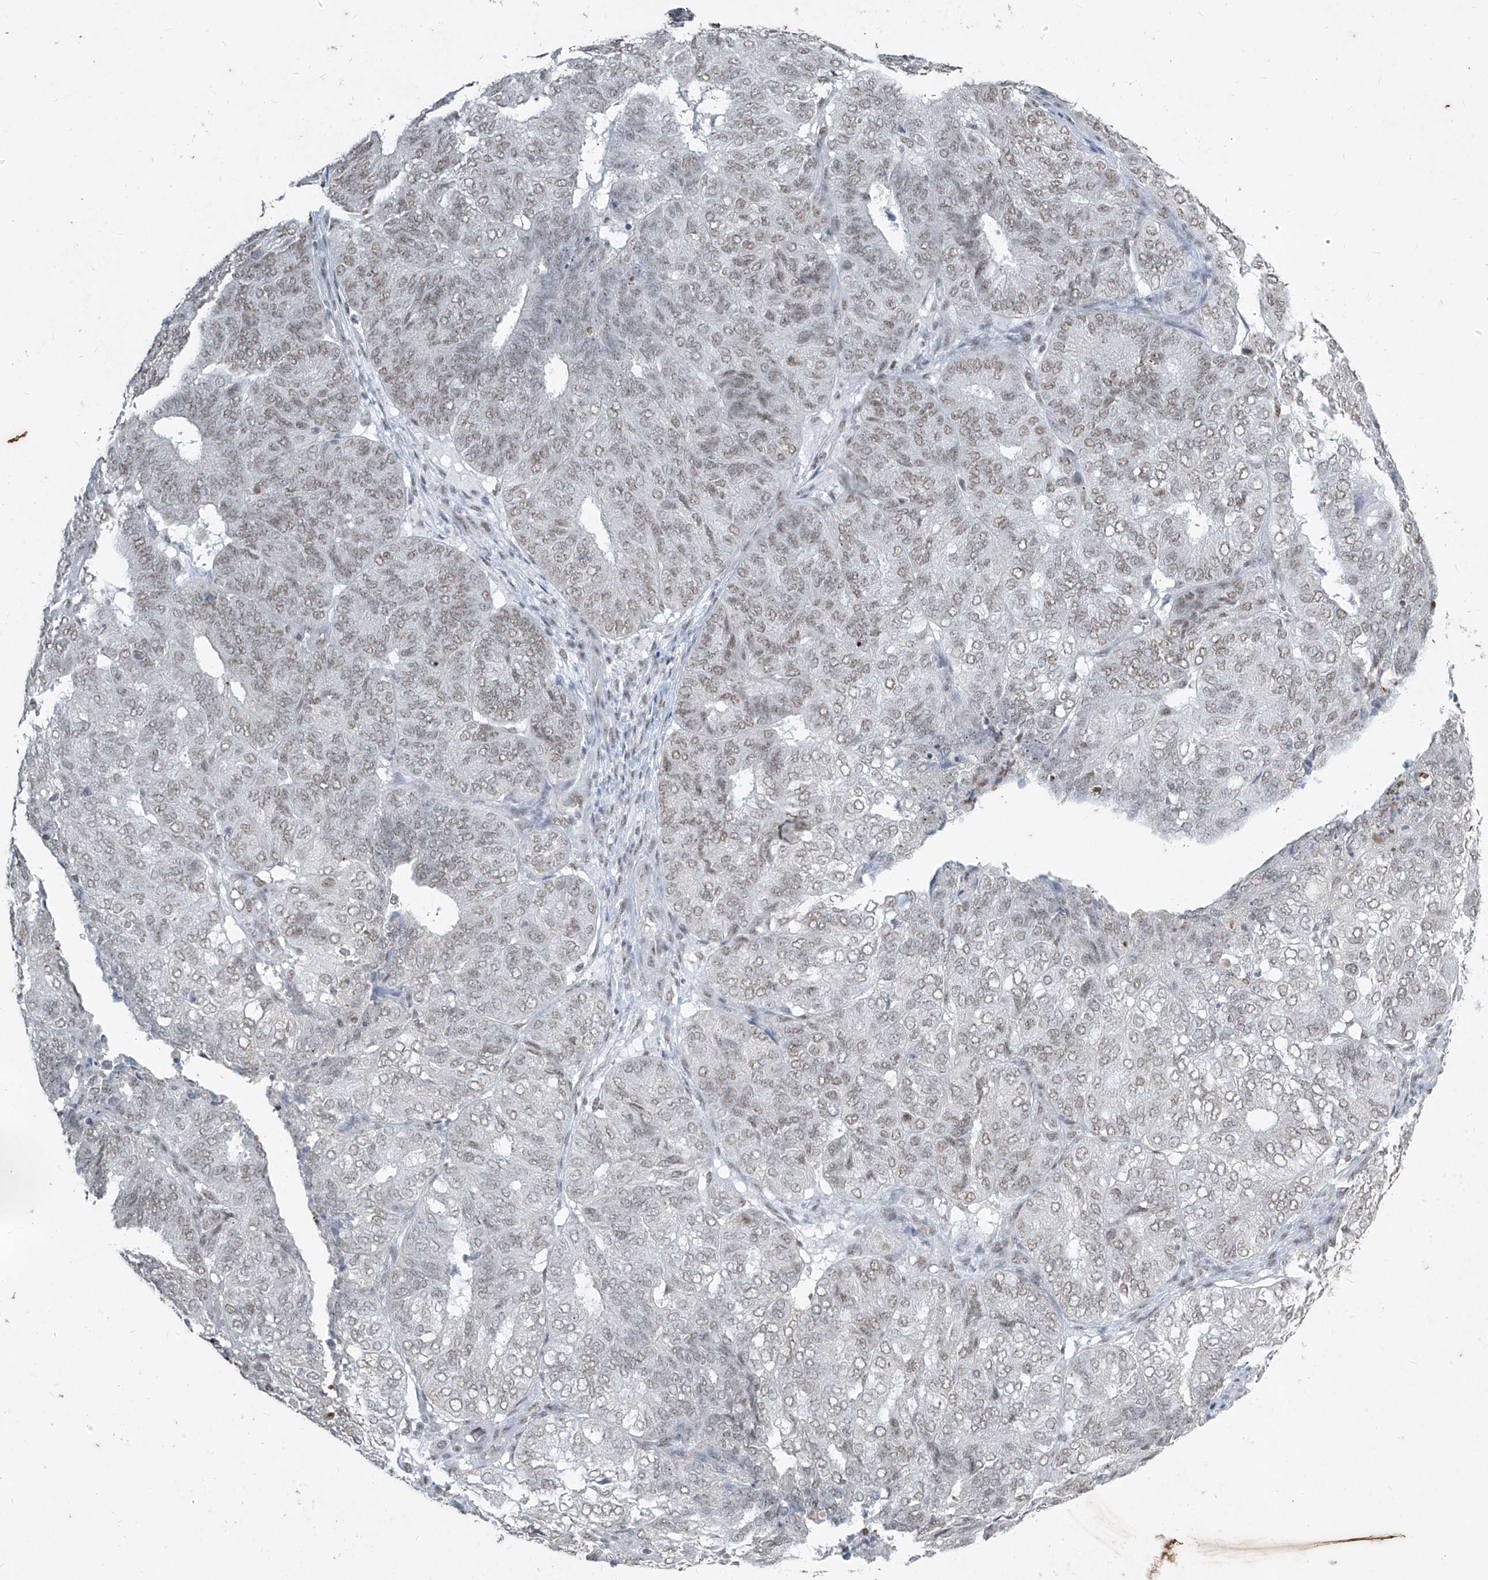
{"staining": {"intensity": "weak", "quantity": "25%-75%", "location": "nuclear"}, "tissue": "endometrial cancer", "cell_type": "Tumor cells", "image_type": "cancer", "snomed": [{"axis": "morphology", "description": "Adenocarcinoma, NOS"}, {"axis": "topography", "description": "Uterus"}], "caption": "Immunohistochemistry (IHC) of human endometrial cancer shows low levels of weak nuclear positivity in about 25%-75% of tumor cells.", "gene": "TFEC", "patient": {"sex": "female", "age": 60}}